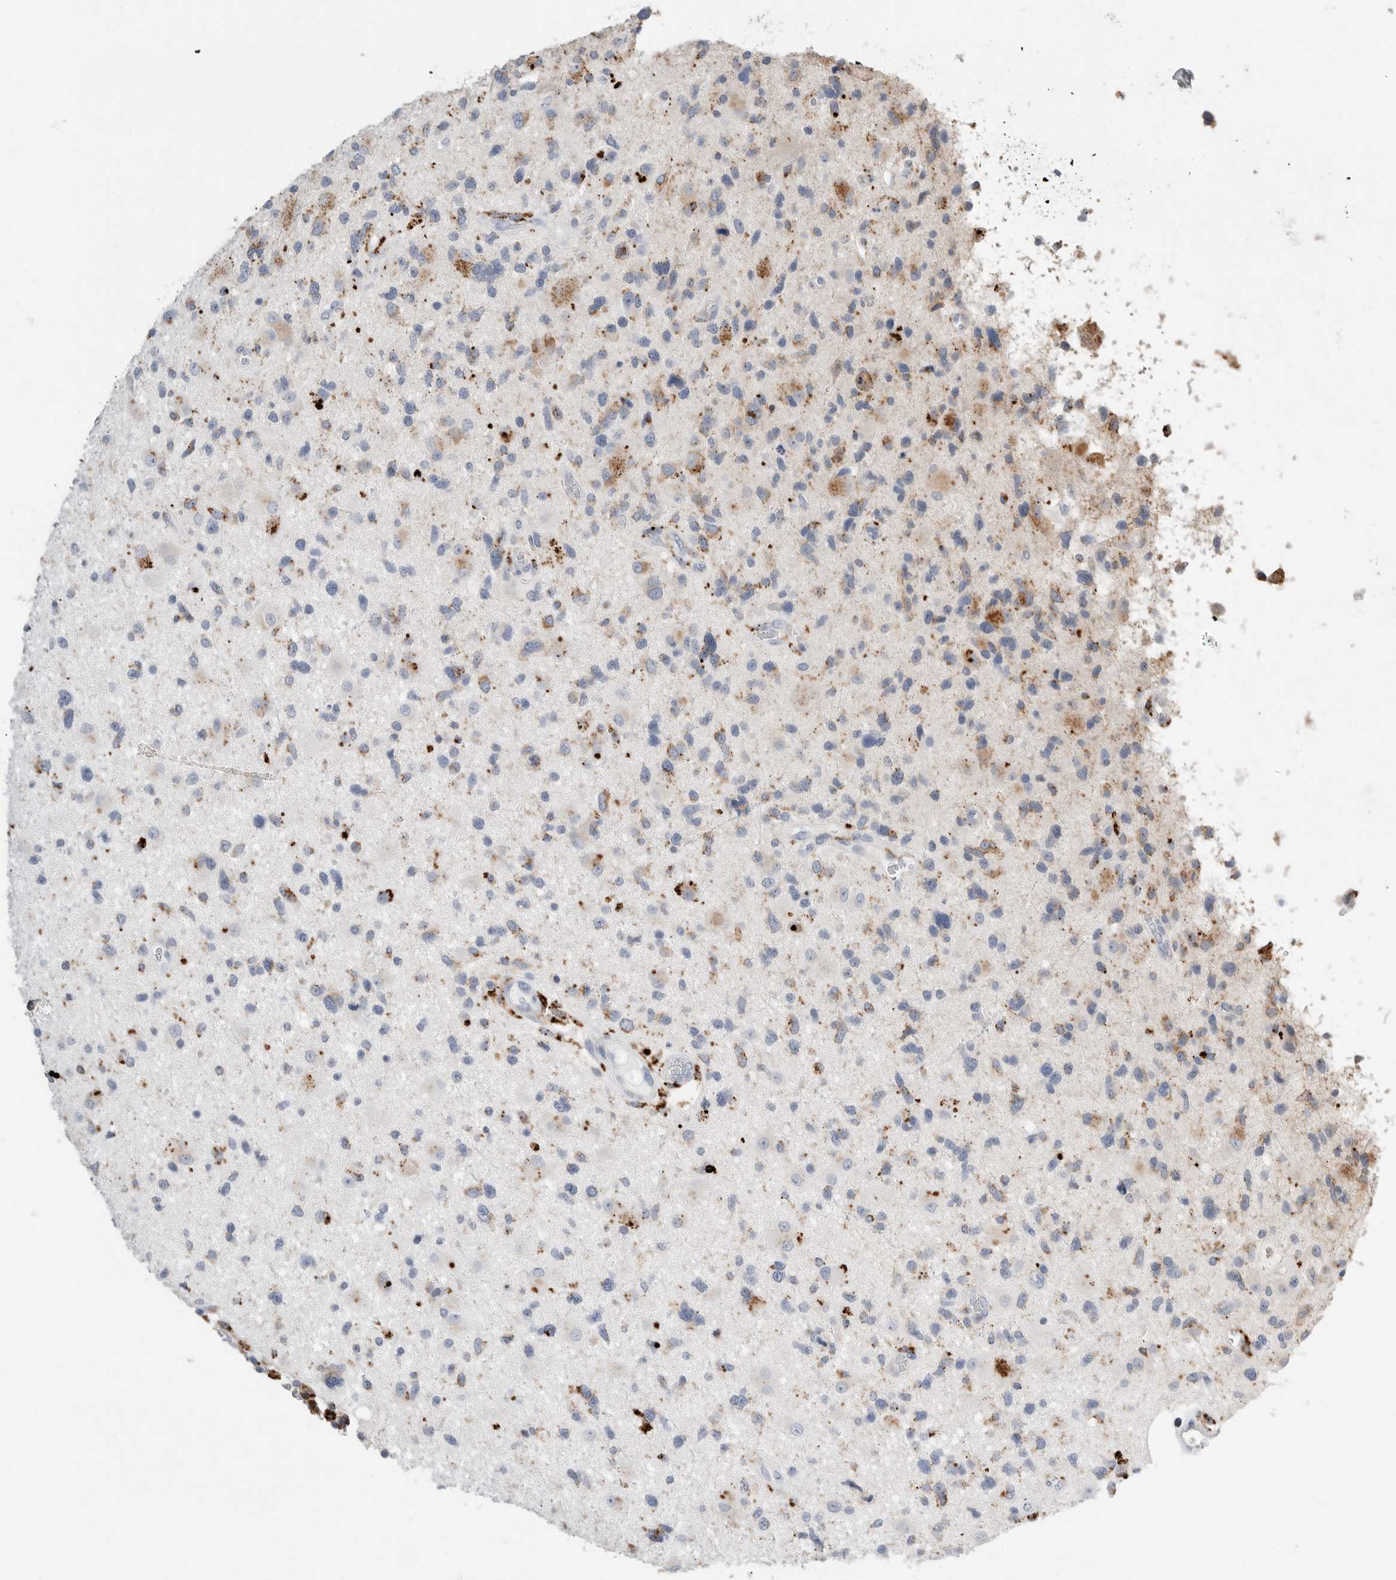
{"staining": {"intensity": "moderate", "quantity": "25%-75%", "location": "cytoplasmic/membranous"}, "tissue": "glioma", "cell_type": "Tumor cells", "image_type": "cancer", "snomed": [{"axis": "morphology", "description": "Glioma, malignant, High grade"}, {"axis": "topography", "description": "Brain"}], "caption": "High-power microscopy captured an immunohistochemistry (IHC) photomicrograph of malignant high-grade glioma, revealing moderate cytoplasmic/membranous staining in about 25%-75% of tumor cells. (brown staining indicates protein expression, while blue staining denotes nuclei).", "gene": "GGH", "patient": {"sex": "male", "age": 33}}